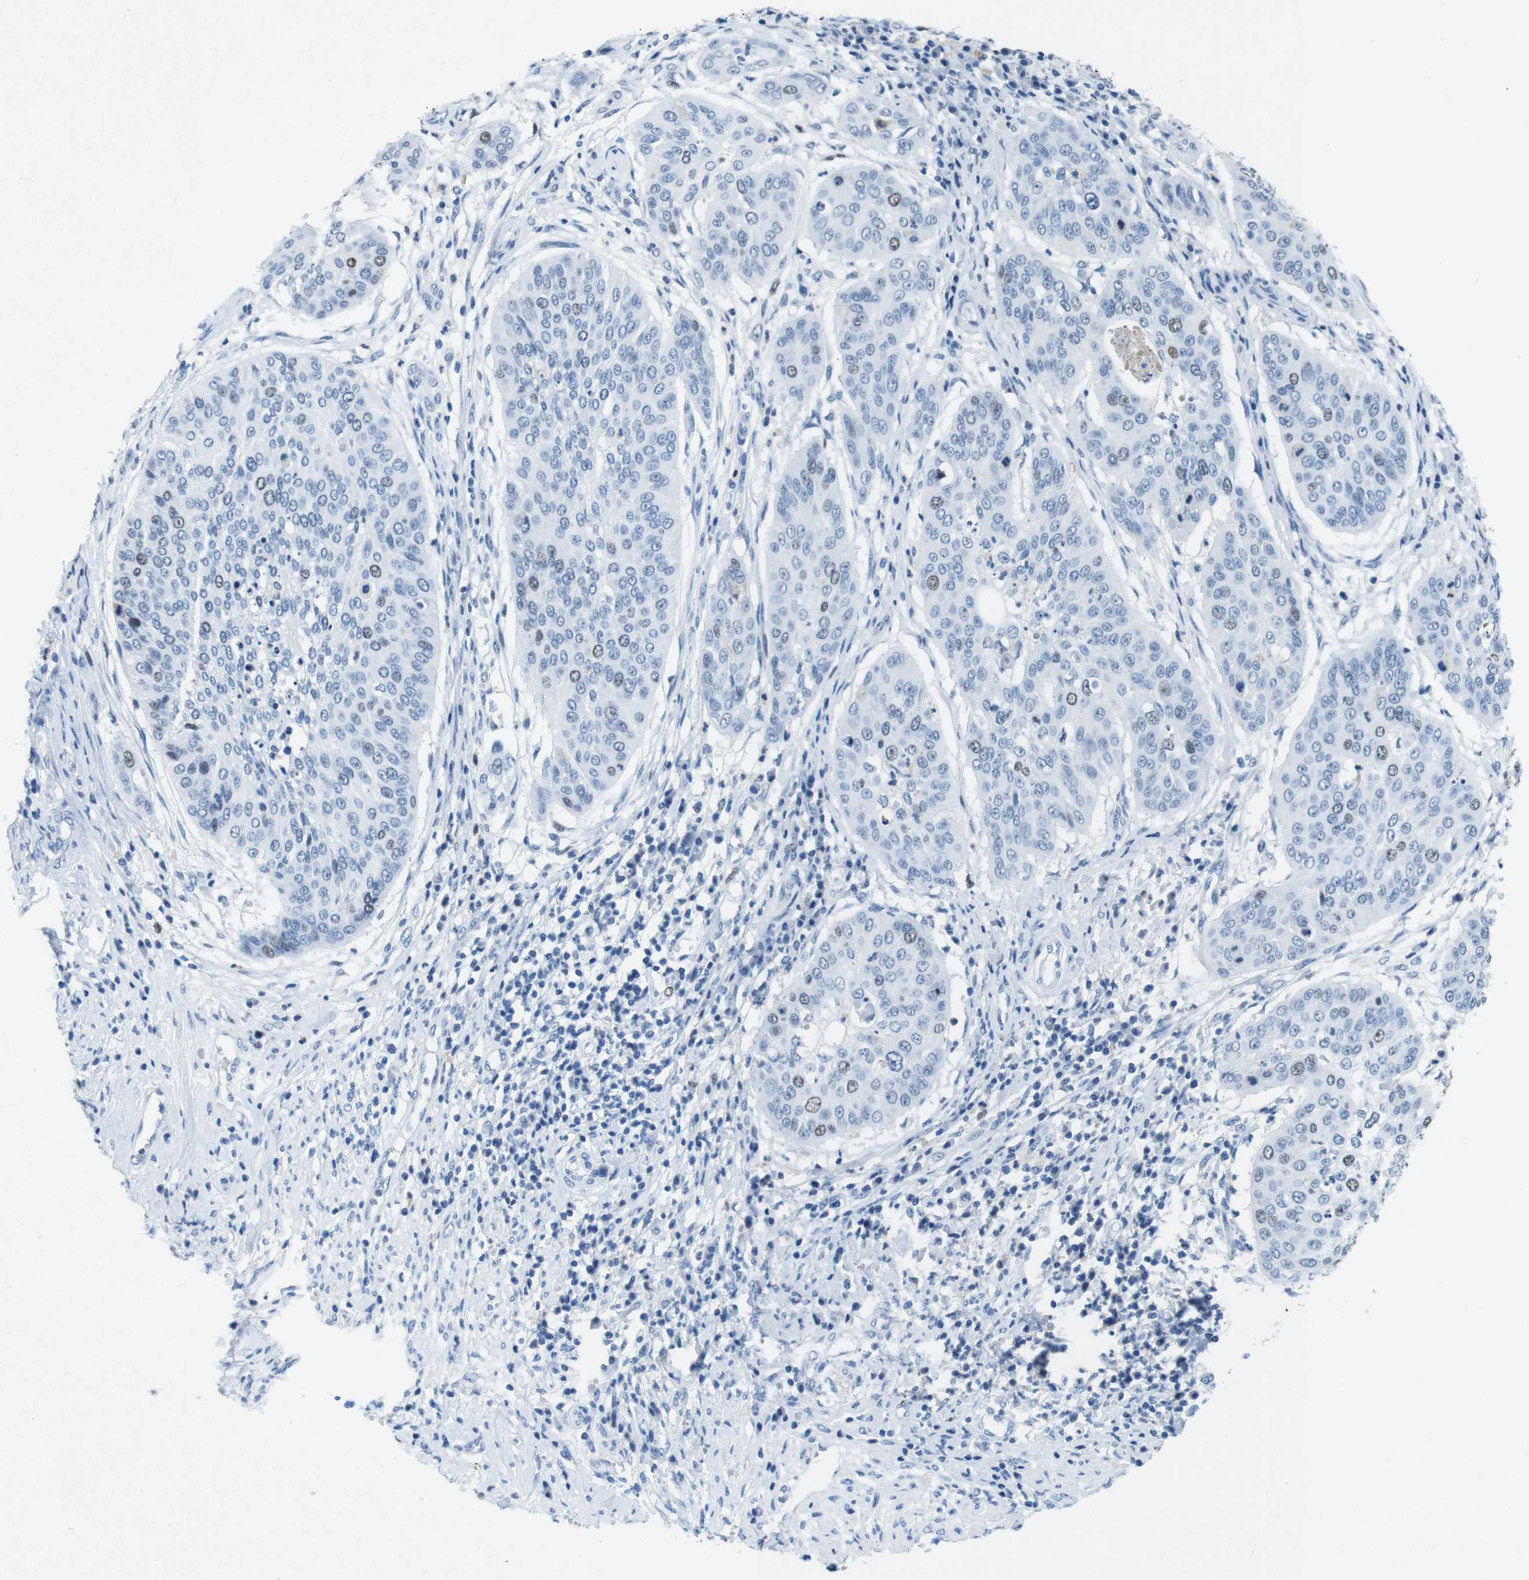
{"staining": {"intensity": "weak", "quantity": "<25%", "location": "nuclear"}, "tissue": "cervical cancer", "cell_type": "Tumor cells", "image_type": "cancer", "snomed": [{"axis": "morphology", "description": "Normal tissue, NOS"}, {"axis": "morphology", "description": "Squamous cell carcinoma, NOS"}, {"axis": "topography", "description": "Cervix"}], "caption": "An immunohistochemistry image of cervical cancer is shown. There is no staining in tumor cells of cervical cancer.", "gene": "CTAG1B", "patient": {"sex": "female", "age": 39}}